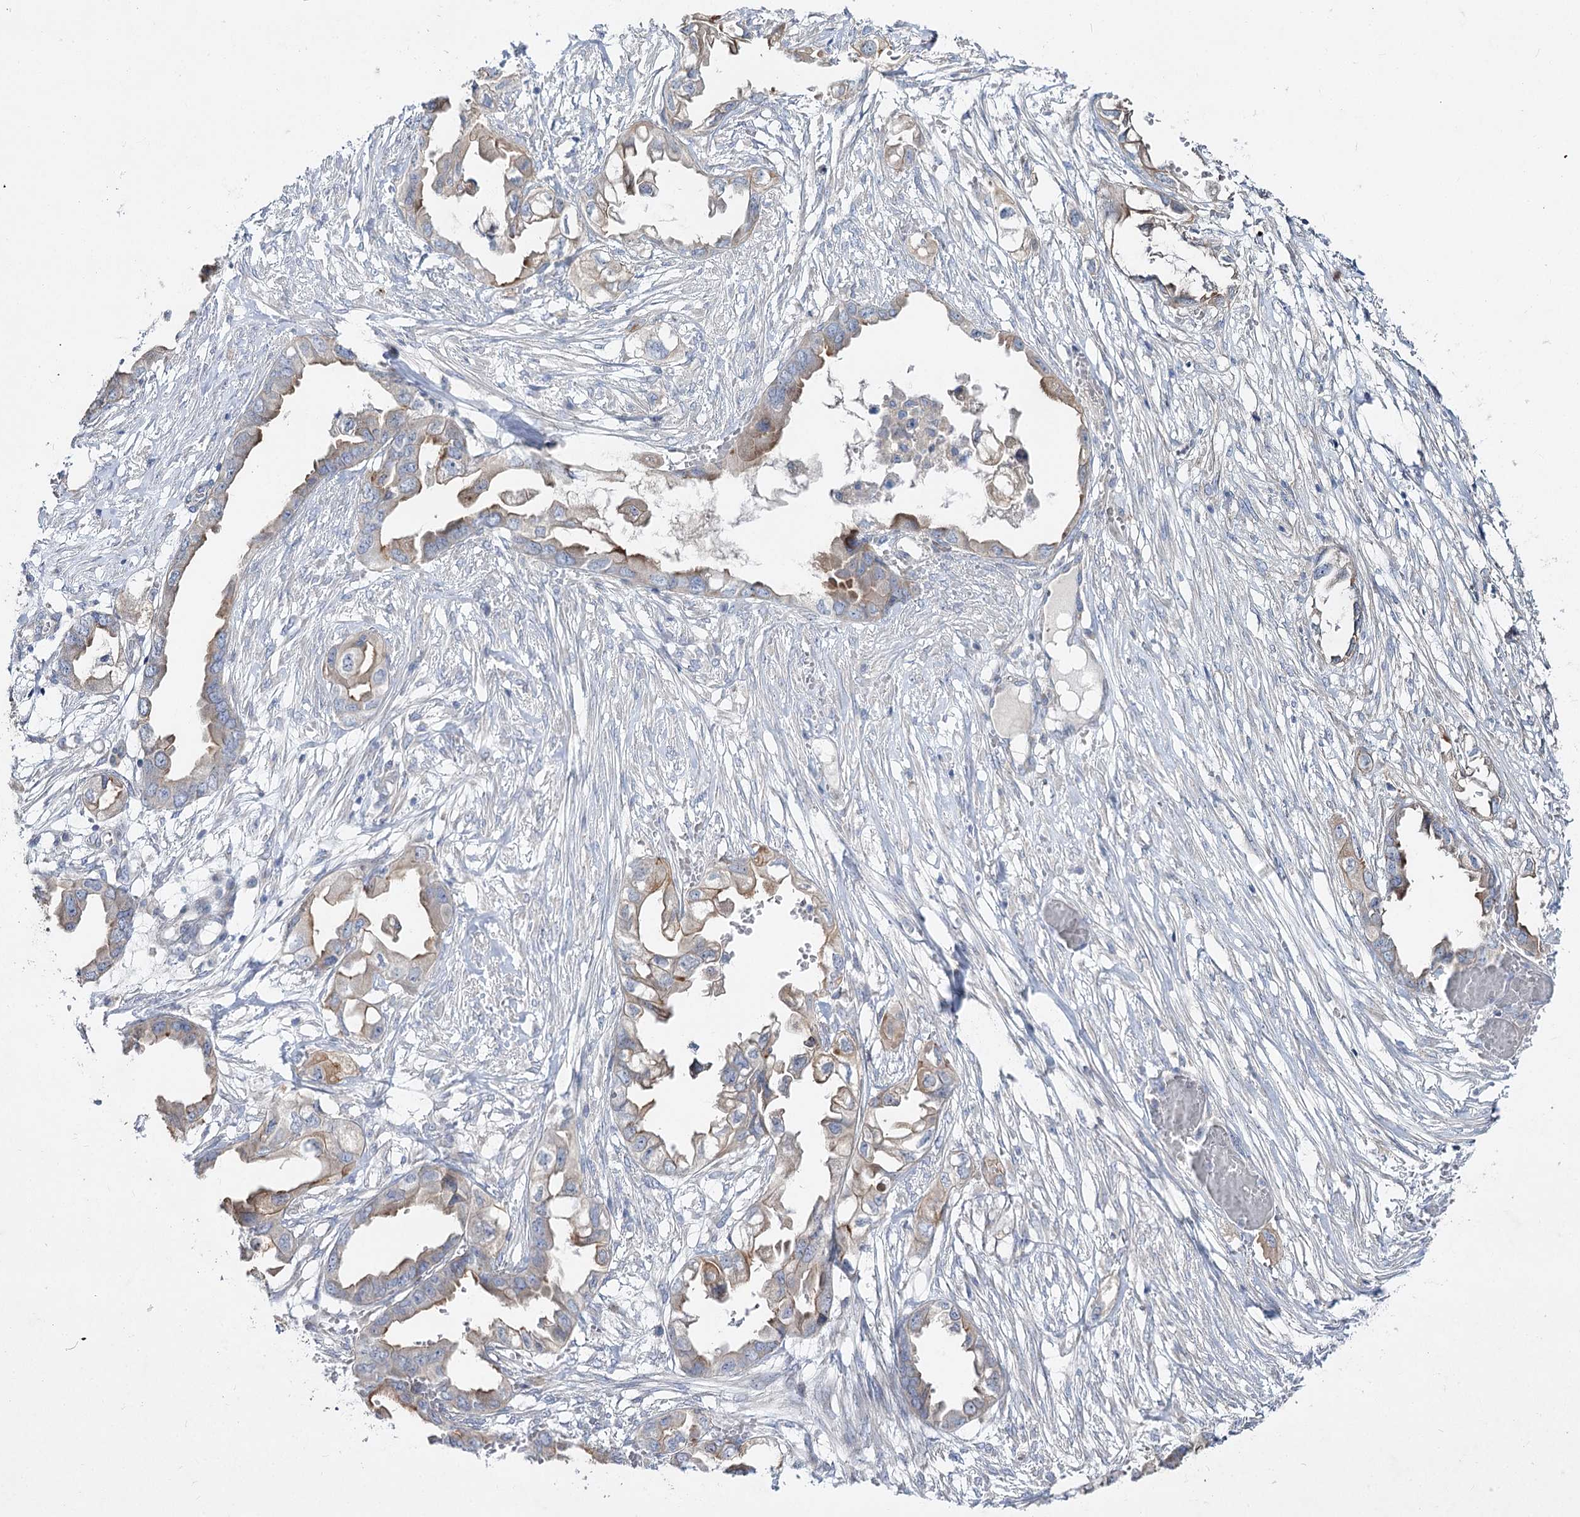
{"staining": {"intensity": "weak", "quantity": ">75%", "location": "cytoplasmic/membranous"}, "tissue": "endometrial cancer", "cell_type": "Tumor cells", "image_type": "cancer", "snomed": [{"axis": "morphology", "description": "Adenocarcinoma, NOS"}, {"axis": "morphology", "description": "Adenocarcinoma, metastatic, NOS"}, {"axis": "topography", "description": "Adipose tissue"}, {"axis": "topography", "description": "Endometrium"}], "caption": "Human adenocarcinoma (endometrial) stained with a protein marker demonstrates weak staining in tumor cells.", "gene": "SH3BP5L", "patient": {"sex": "female", "age": 67}}